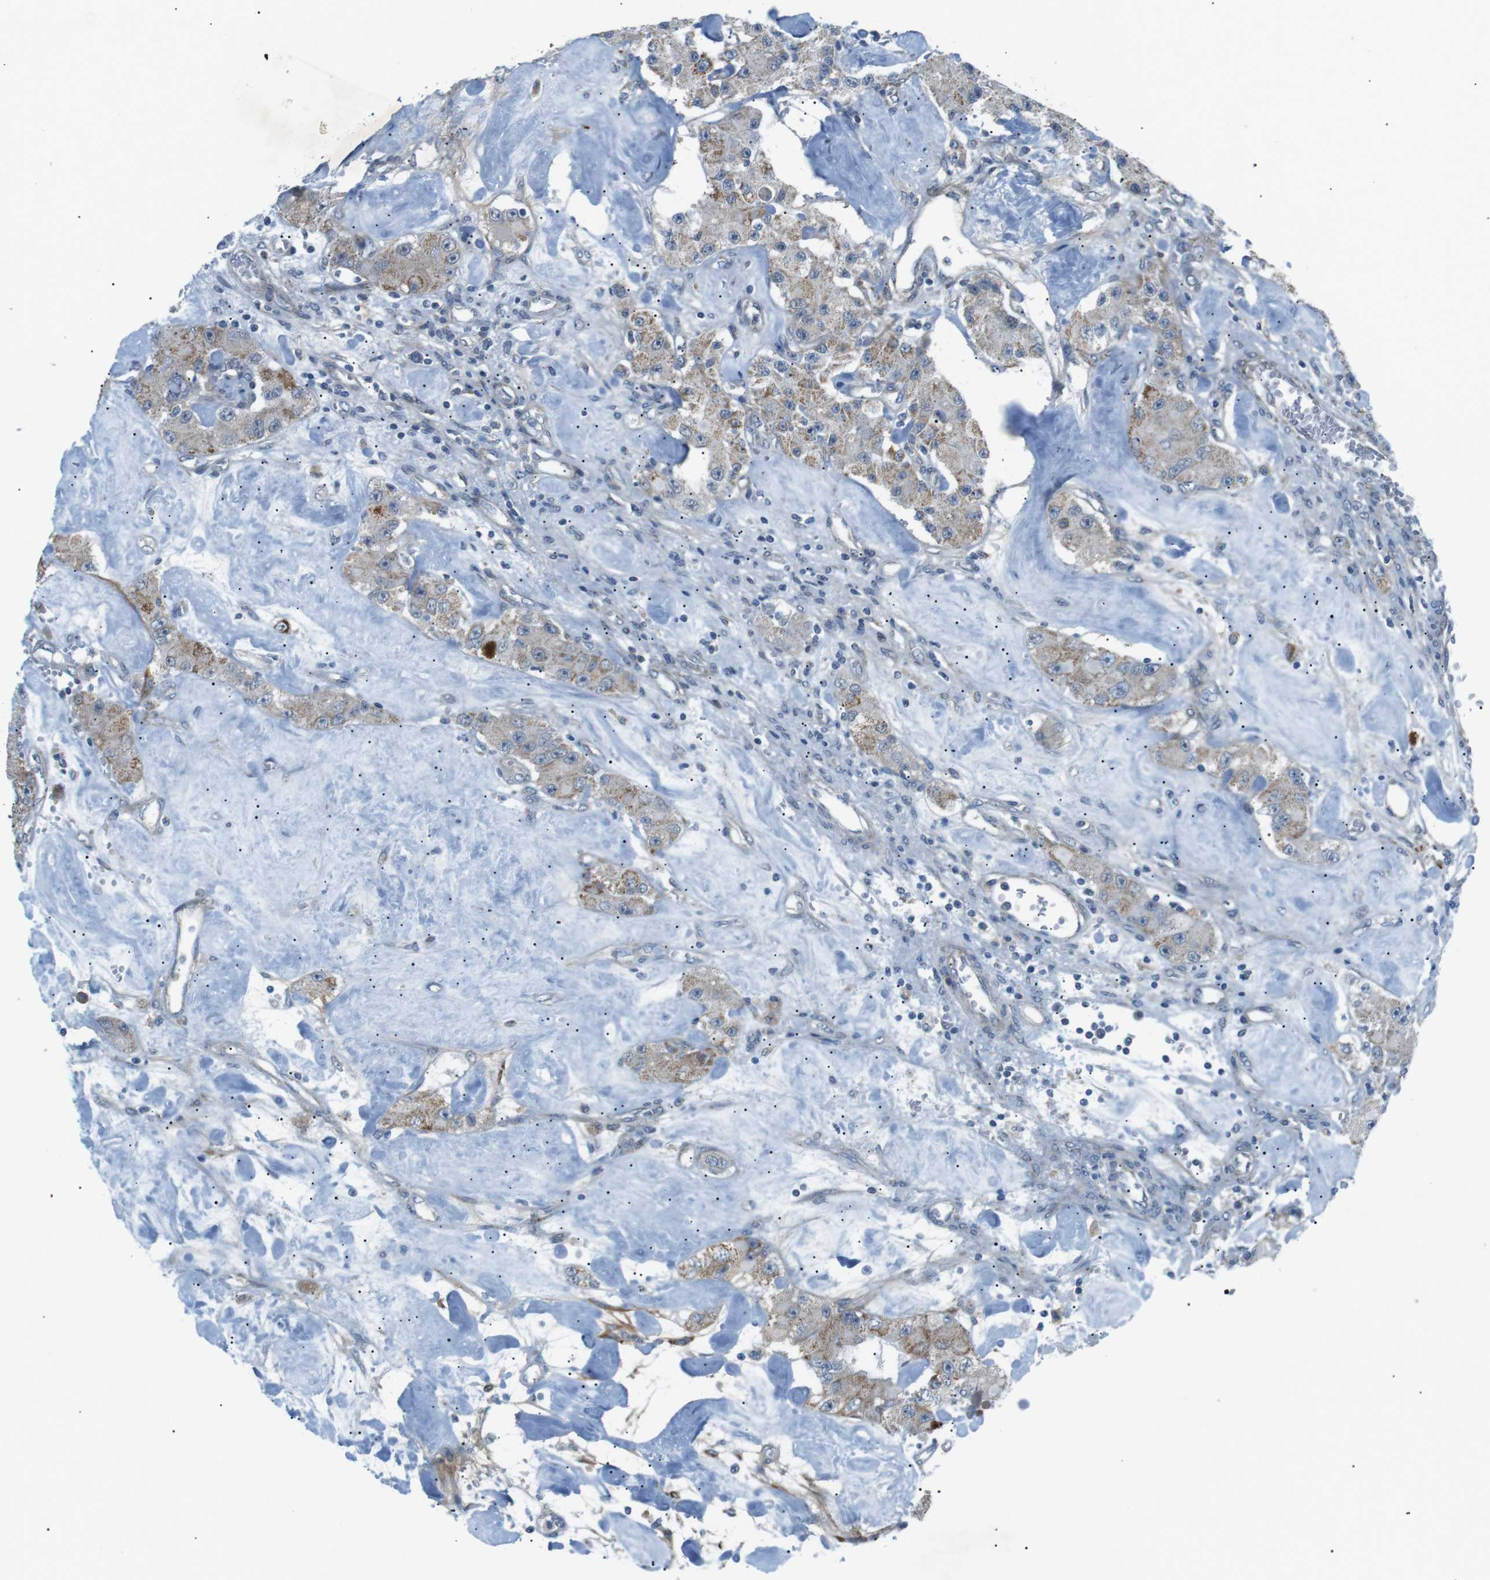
{"staining": {"intensity": "weak", "quantity": ">75%", "location": "cytoplasmic/membranous"}, "tissue": "carcinoid", "cell_type": "Tumor cells", "image_type": "cancer", "snomed": [{"axis": "morphology", "description": "Carcinoid, malignant, NOS"}, {"axis": "topography", "description": "Pancreas"}], "caption": "Carcinoid (malignant) stained with a brown dye shows weak cytoplasmic/membranous positive staining in about >75% of tumor cells.", "gene": "ARID5B", "patient": {"sex": "male", "age": 41}}